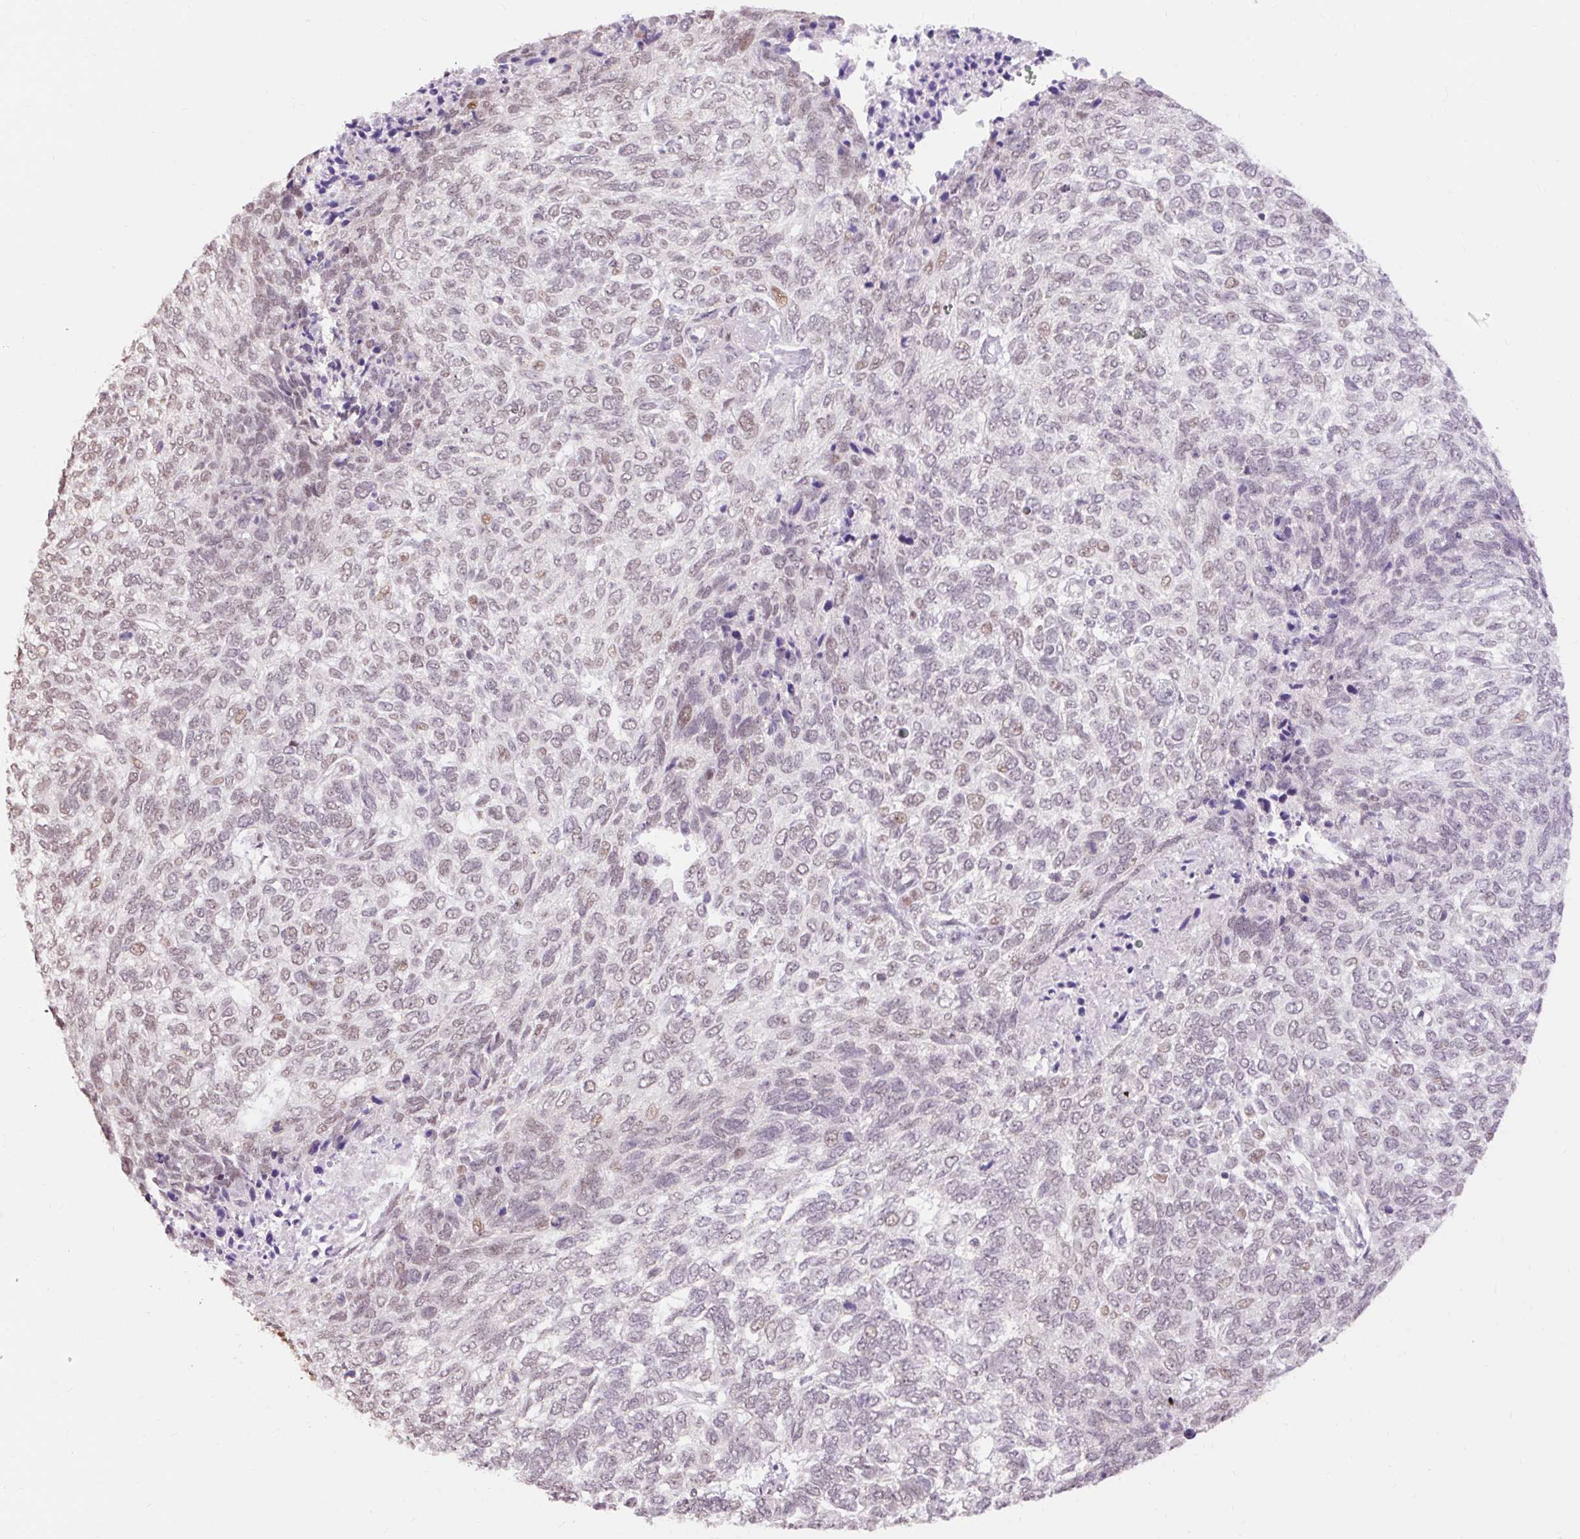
{"staining": {"intensity": "weak", "quantity": "25%-75%", "location": "nuclear"}, "tissue": "skin cancer", "cell_type": "Tumor cells", "image_type": "cancer", "snomed": [{"axis": "morphology", "description": "Basal cell carcinoma"}, {"axis": "topography", "description": "Skin"}], "caption": "Skin cancer was stained to show a protein in brown. There is low levels of weak nuclear staining in about 25%-75% of tumor cells.", "gene": "NPIPB12", "patient": {"sex": "female", "age": 65}}